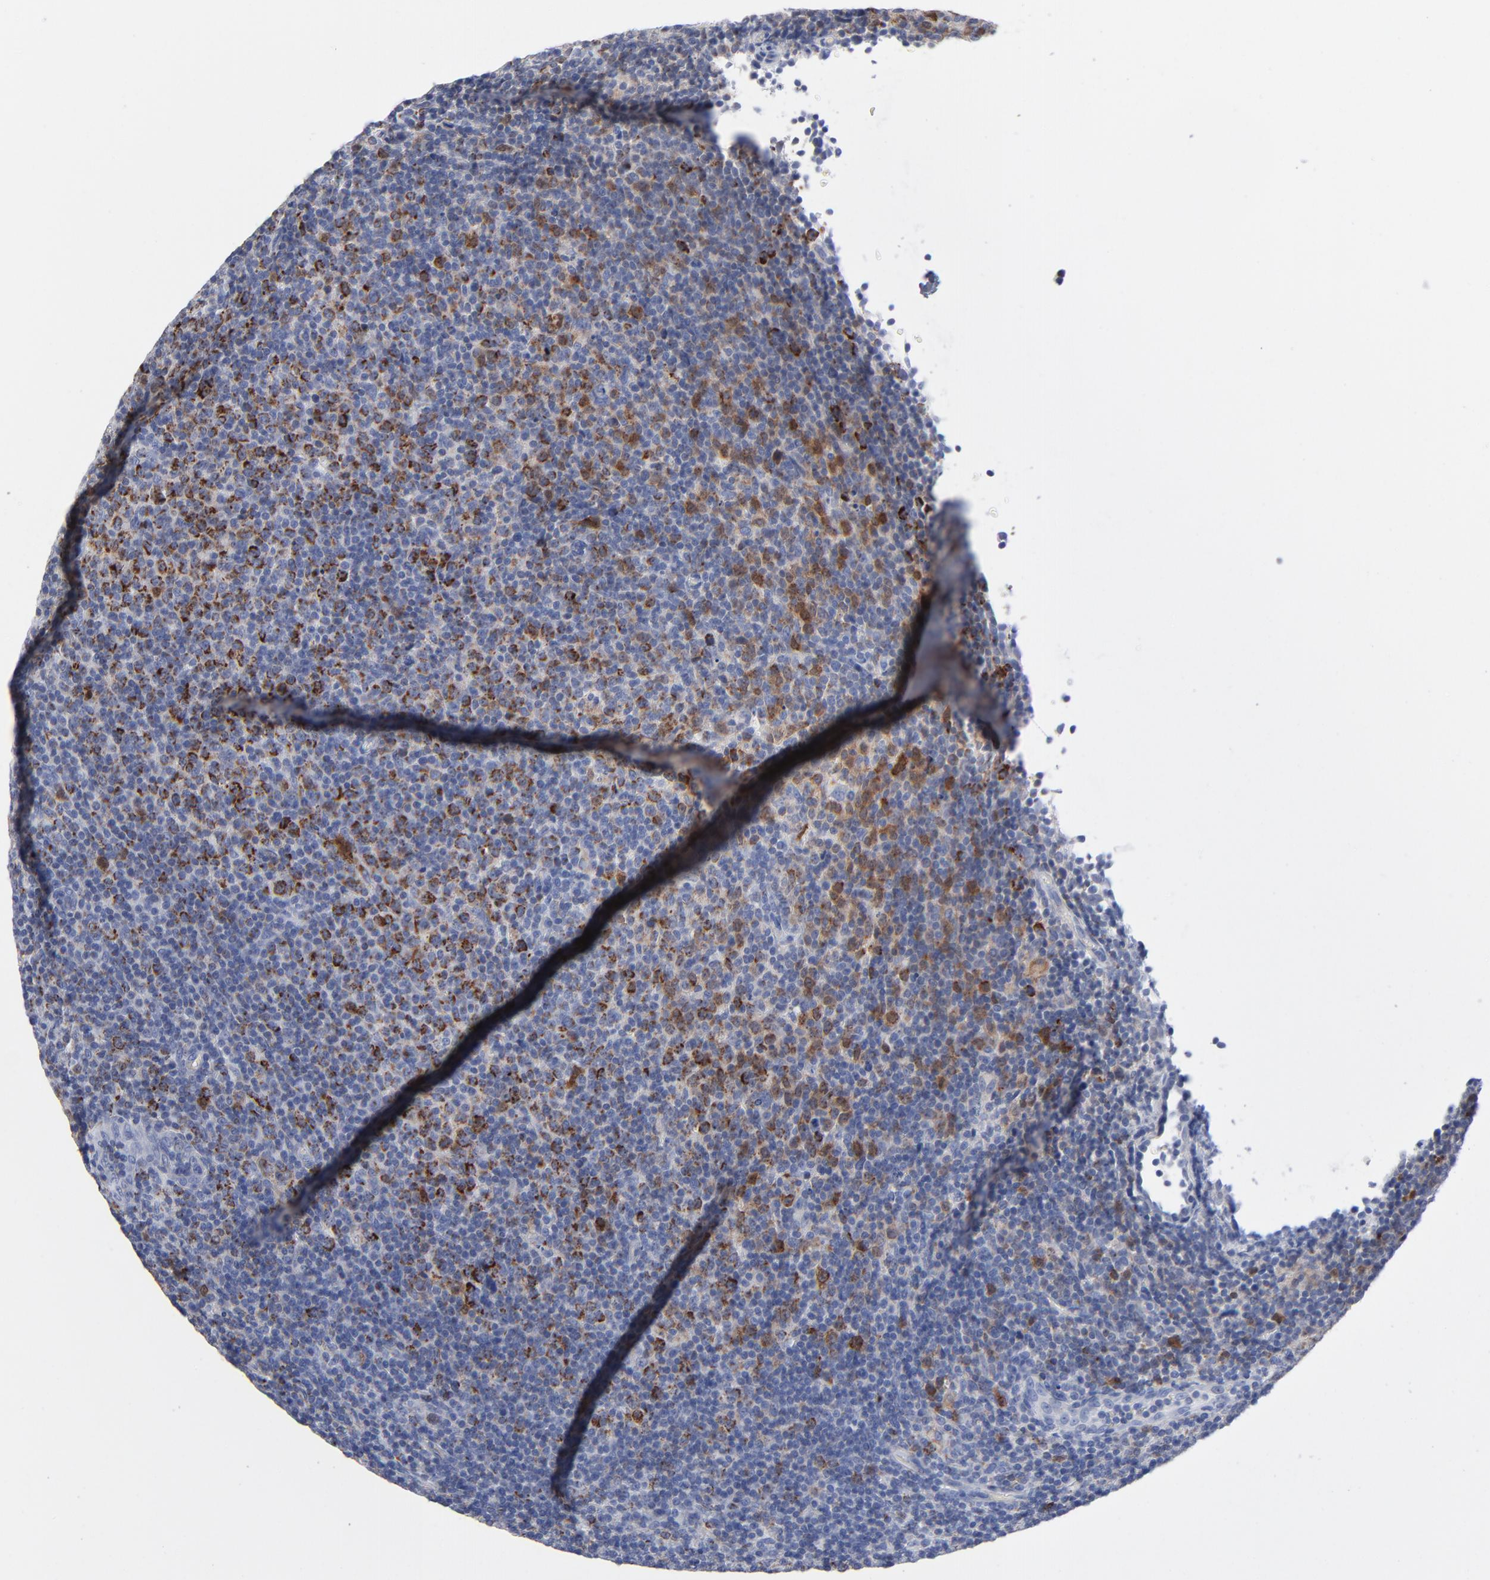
{"staining": {"intensity": "moderate", "quantity": "25%-75%", "location": "cytoplasmic/membranous"}, "tissue": "lymphoma", "cell_type": "Tumor cells", "image_type": "cancer", "snomed": [{"axis": "morphology", "description": "Malignant lymphoma, non-Hodgkin's type, Low grade"}, {"axis": "topography", "description": "Lymph node"}], "caption": "Immunohistochemical staining of human lymphoma reveals moderate cytoplasmic/membranous protein positivity in about 25%-75% of tumor cells.", "gene": "CHCHD10", "patient": {"sex": "male", "age": 70}}